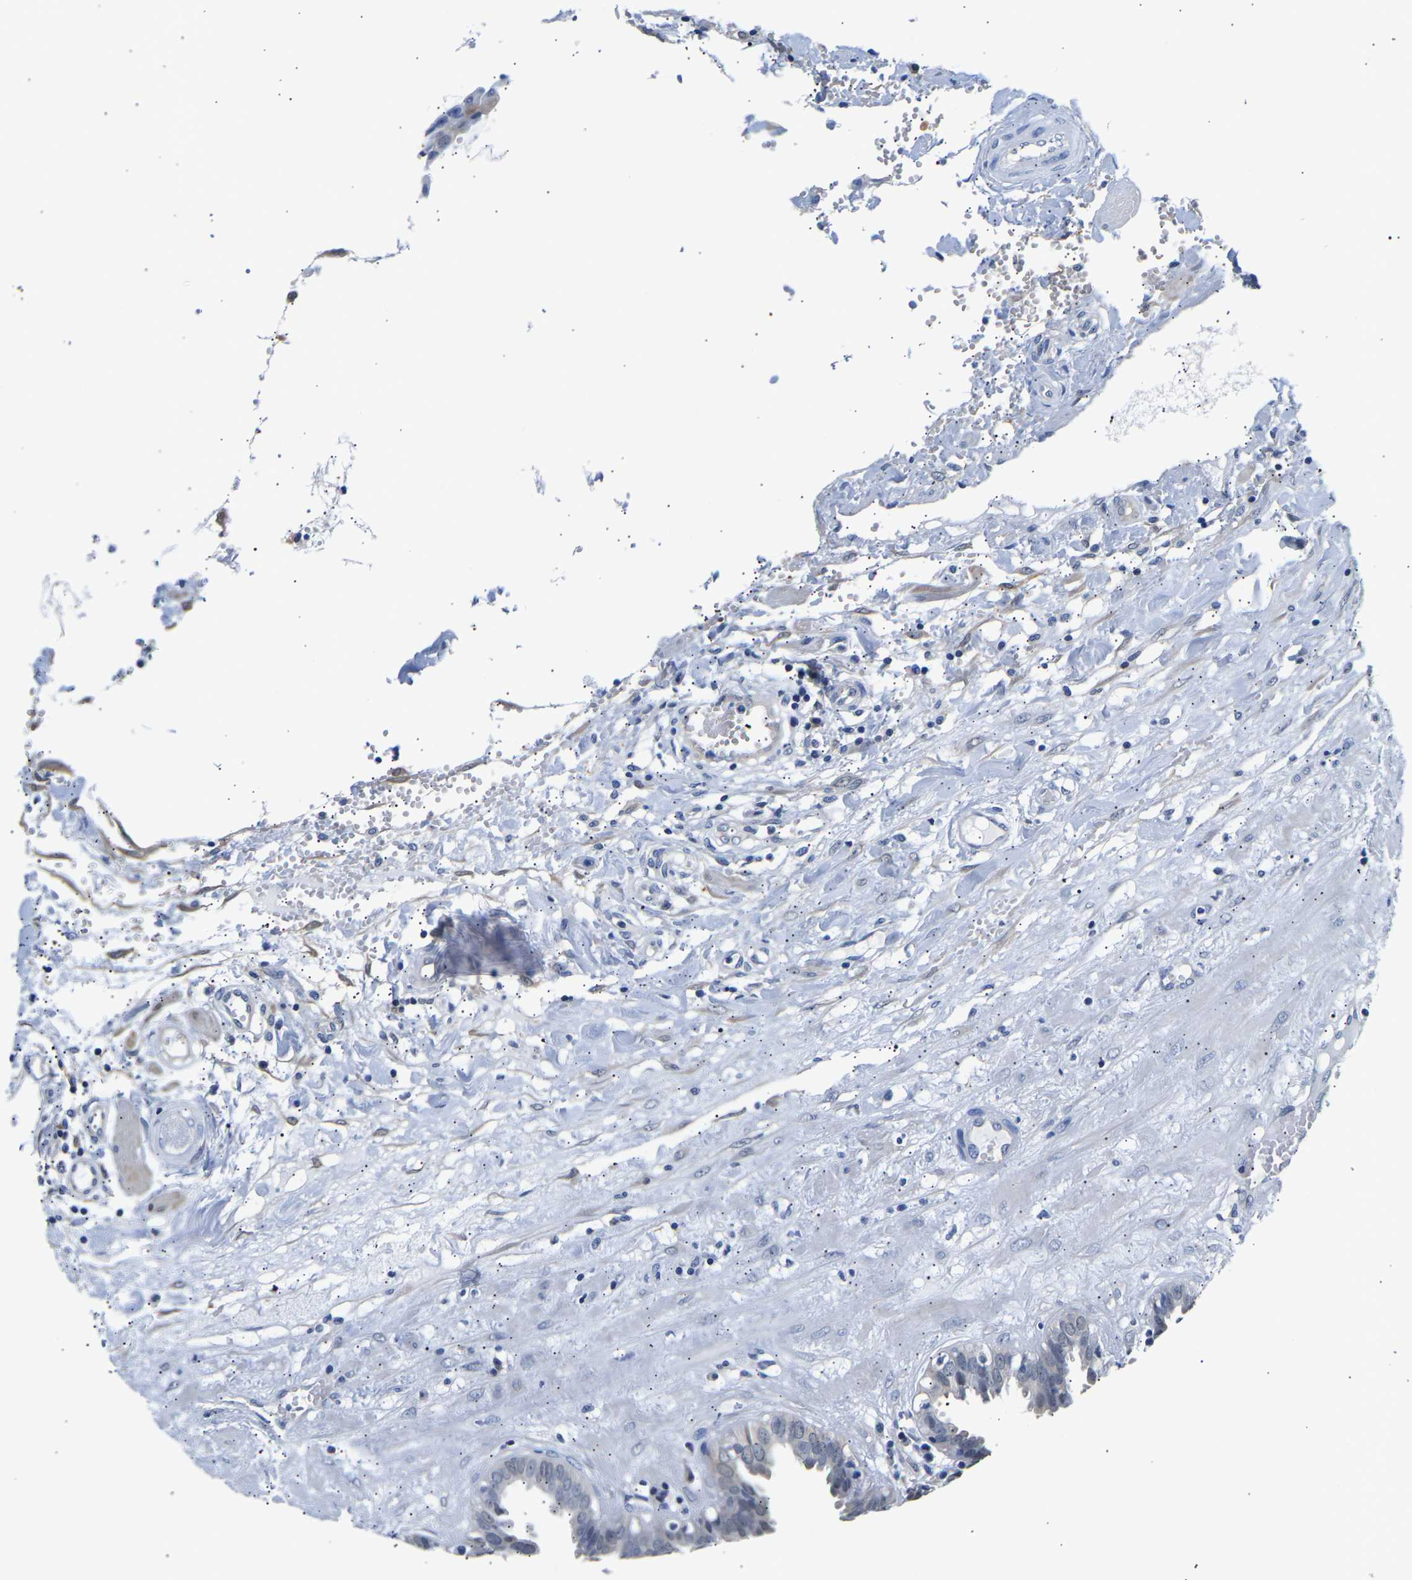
{"staining": {"intensity": "negative", "quantity": "none", "location": "none"}, "tissue": "fallopian tube", "cell_type": "Glandular cells", "image_type": "normal", "snomed": [{"axis": "morphology", "description": "Normal tissue, NOS"}, {"axis": "topography", "description": "Fallopian tube"}, {"axis": "topography", "description": "Placenta"}], "caption": "The histopathology image demonstrates no staining of glandular cells in unremarkable fallopian tube.", "gene": "UCHL3", "patient": {"sex": "female", "age": 32}}